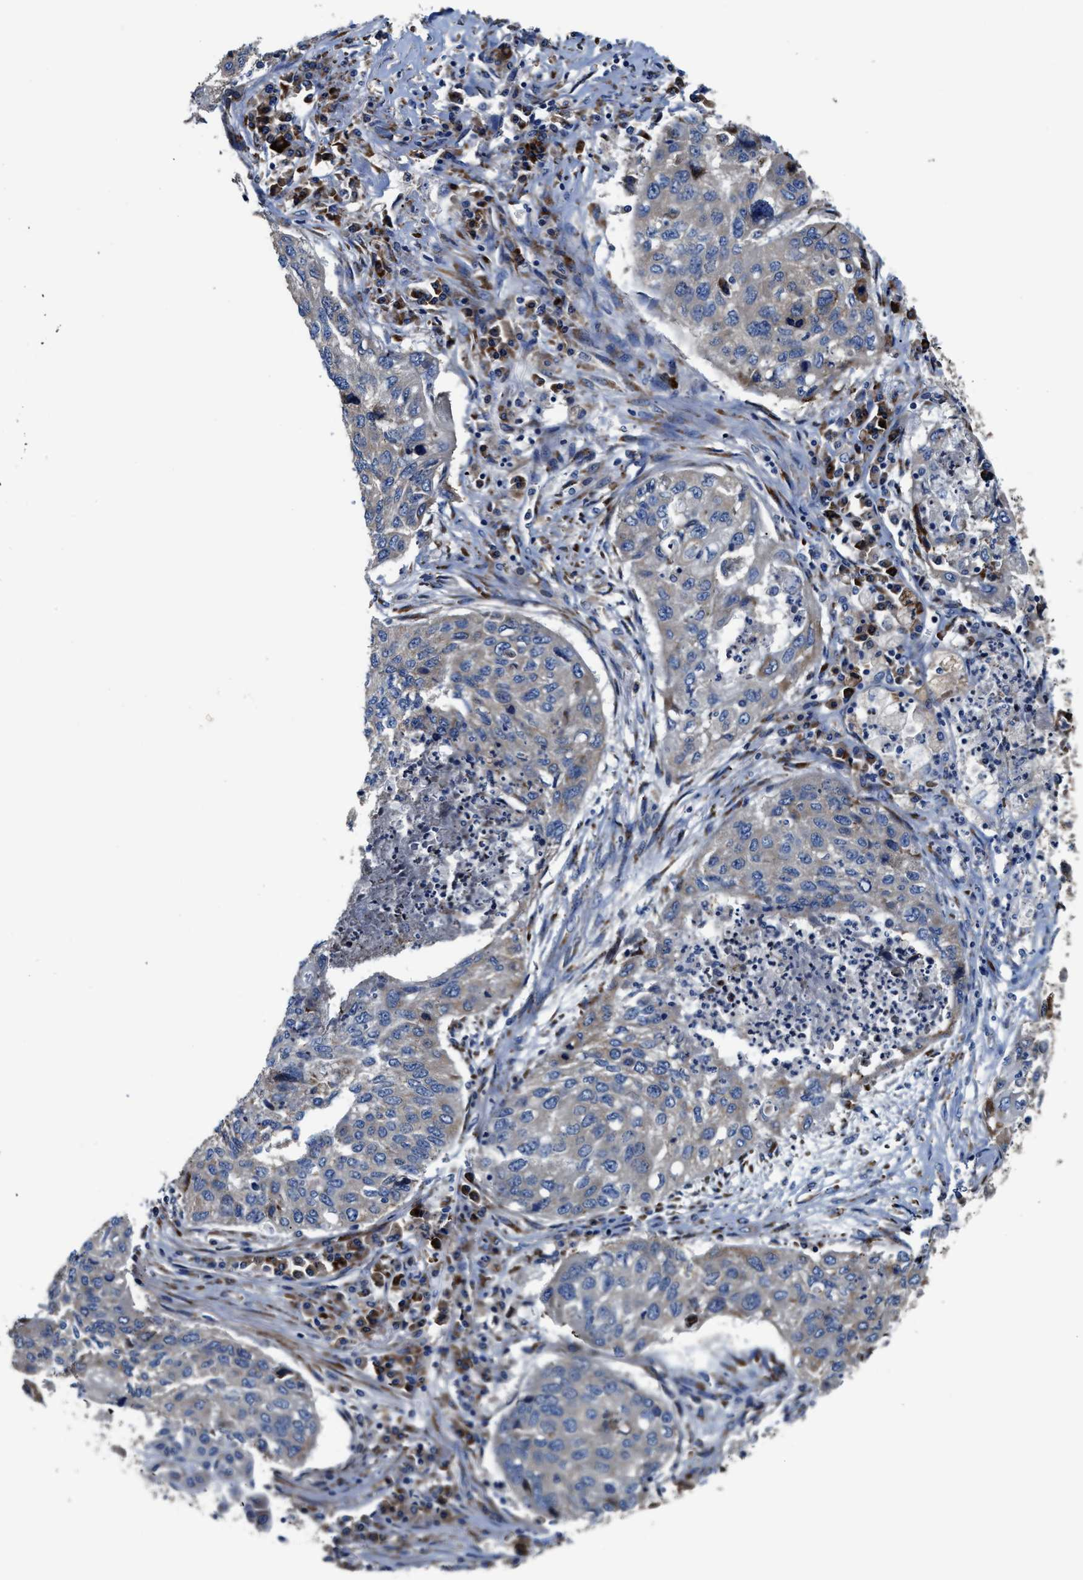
{"staining": {"intensity": "negative", "quantity": "none", "location": "none"}, "tissue": "lung cancer", "cell_type": "Tumor cells", "image_type": "cancer", "snomed": [{"axis": "morphology", "description": "Squamous cell carcinoma, NOS"}, {"axis": "topography", "description": "Lung"}], "caption": "Human lung cancer (squamous cell carcinoma) stained for a protein using immunohistochemistry displays no staining in tumor cells.", "gene": "SLC12A2", "patient": {"sex": "female", "age": 63}}